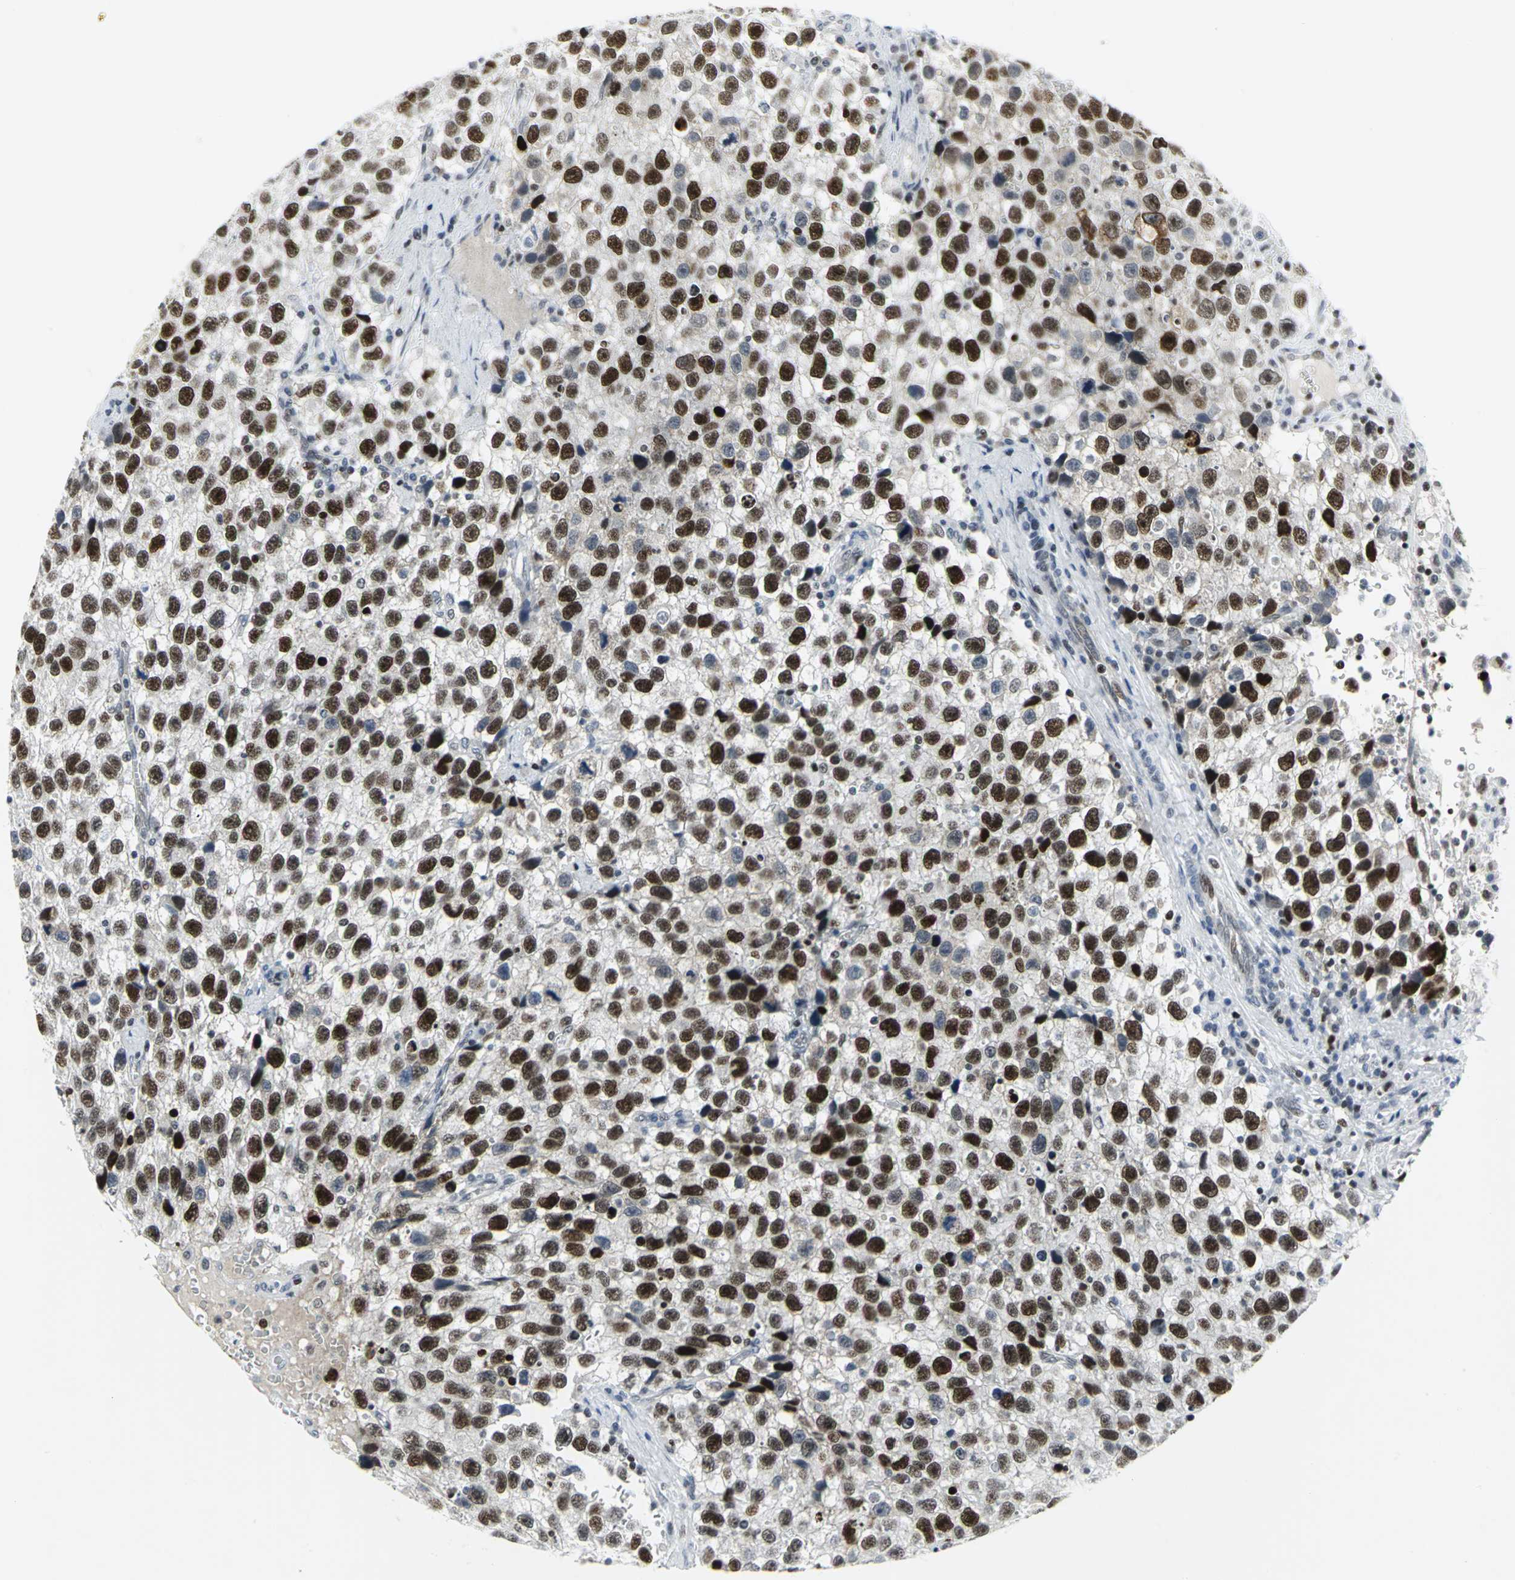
{"staining": {"intensity": "strong", "quantity": ">75%", "location": "nuclear"}, "tissue": "testis cancer", "cell_type": "Tumor cells", "image_type": "cancer", "snomed": [{"axis": "morphology", "description": "Seminoma, NOS"}, {"axis": "topography", "description": "Testis"}], "caption": "Testis cancer (seminoma) tissue shows strong nuclear expression in about >75% of tumor cells", "gene": "RPA1", "patient": {"sex": "male", "age": 33}}